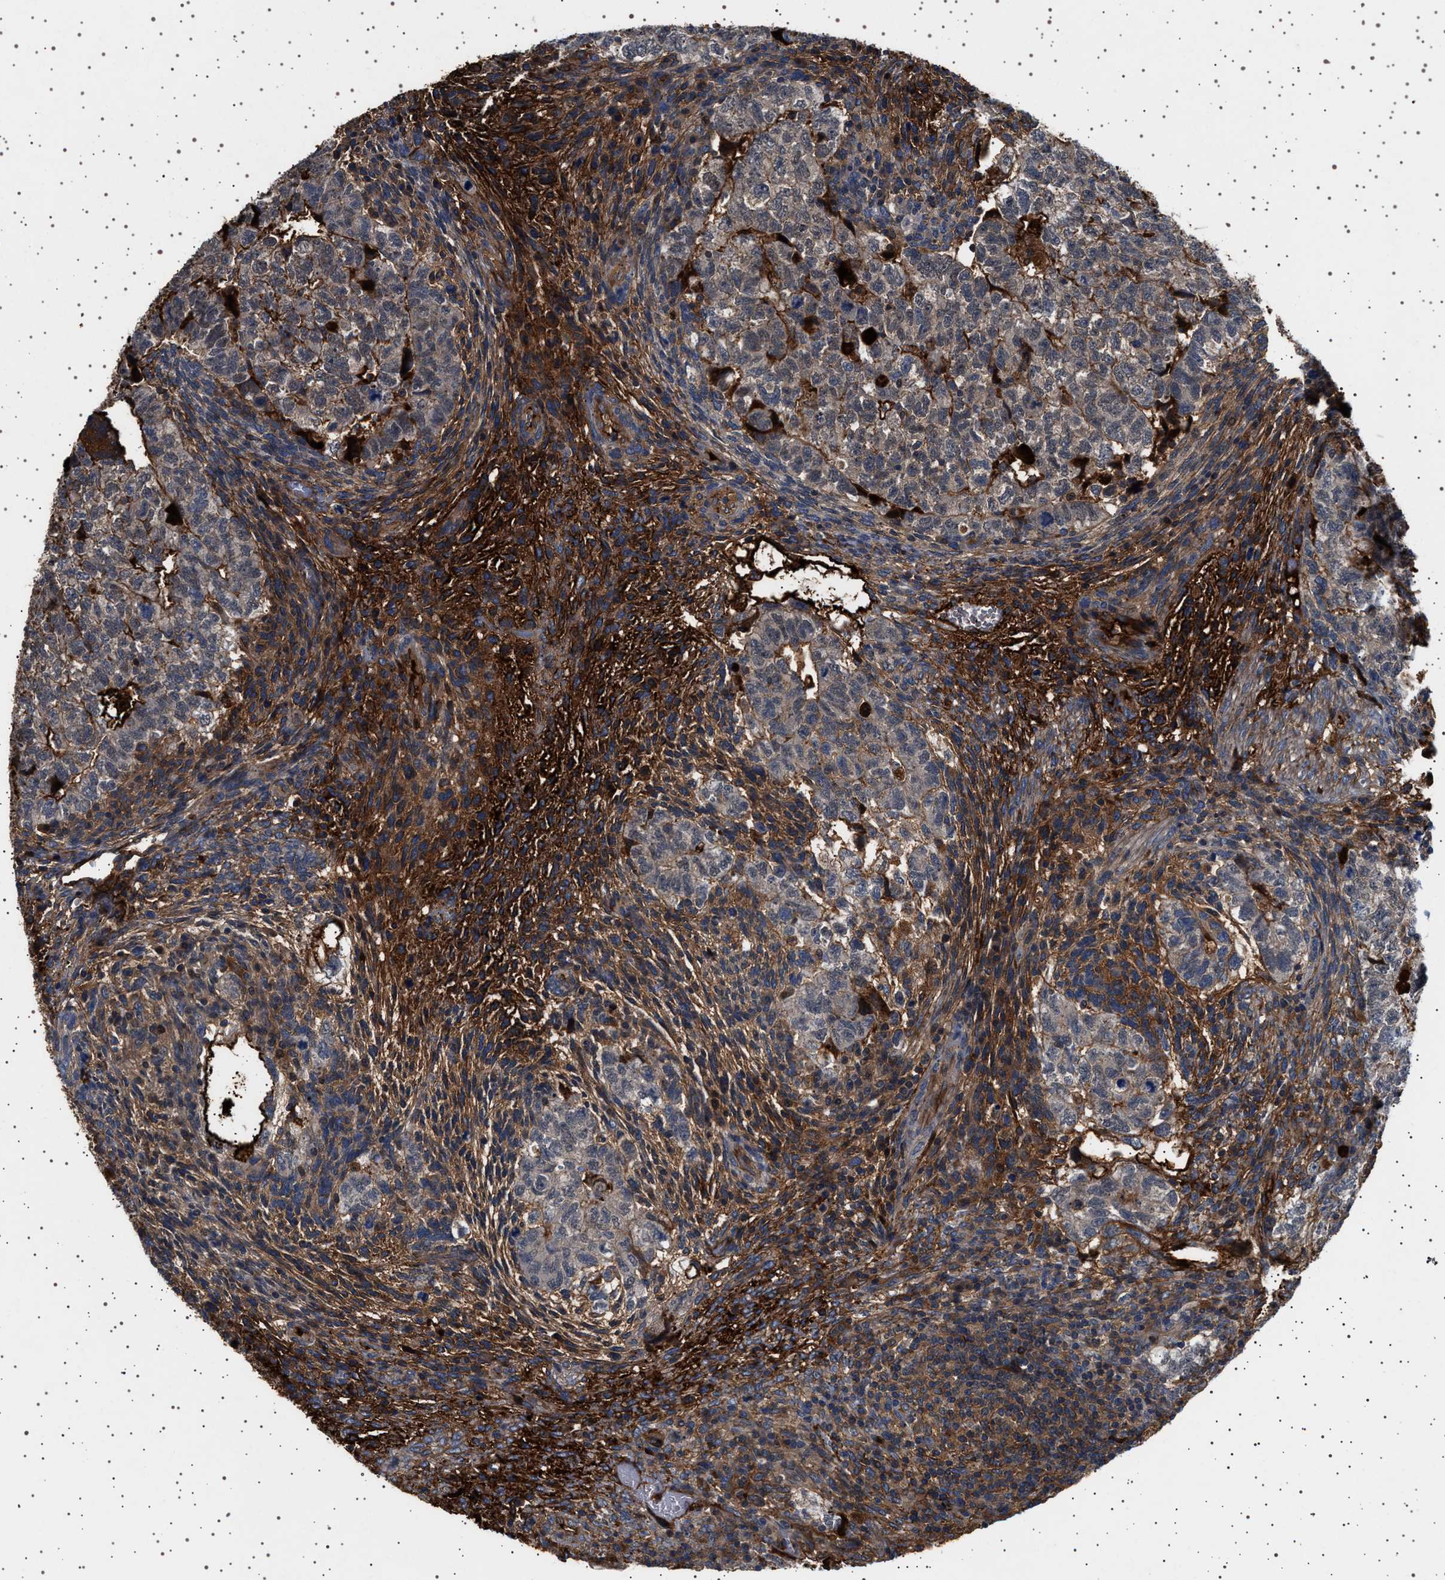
{"staining": {"intensity": "moderate", "quantity": "<25%", "location": "cytoplasmic/membranous"}, "tissue": "testis cancer", "cell_type": "Tumor cells", "image_type": "cancer", "snomed": [{"axis": "morphology", "description": "Carcinoma, Embryonal, NOS"}, {"axis": "topography", "description": "Testis"}], "caption": "Tumor cells exhibit low levels of moderate cytoplasmic/membranous staining in about <25% of cells in testis cancer (embryonal carcinoma).", "gene": "FICD", "patient": {"sex": "male", "age": 36}}